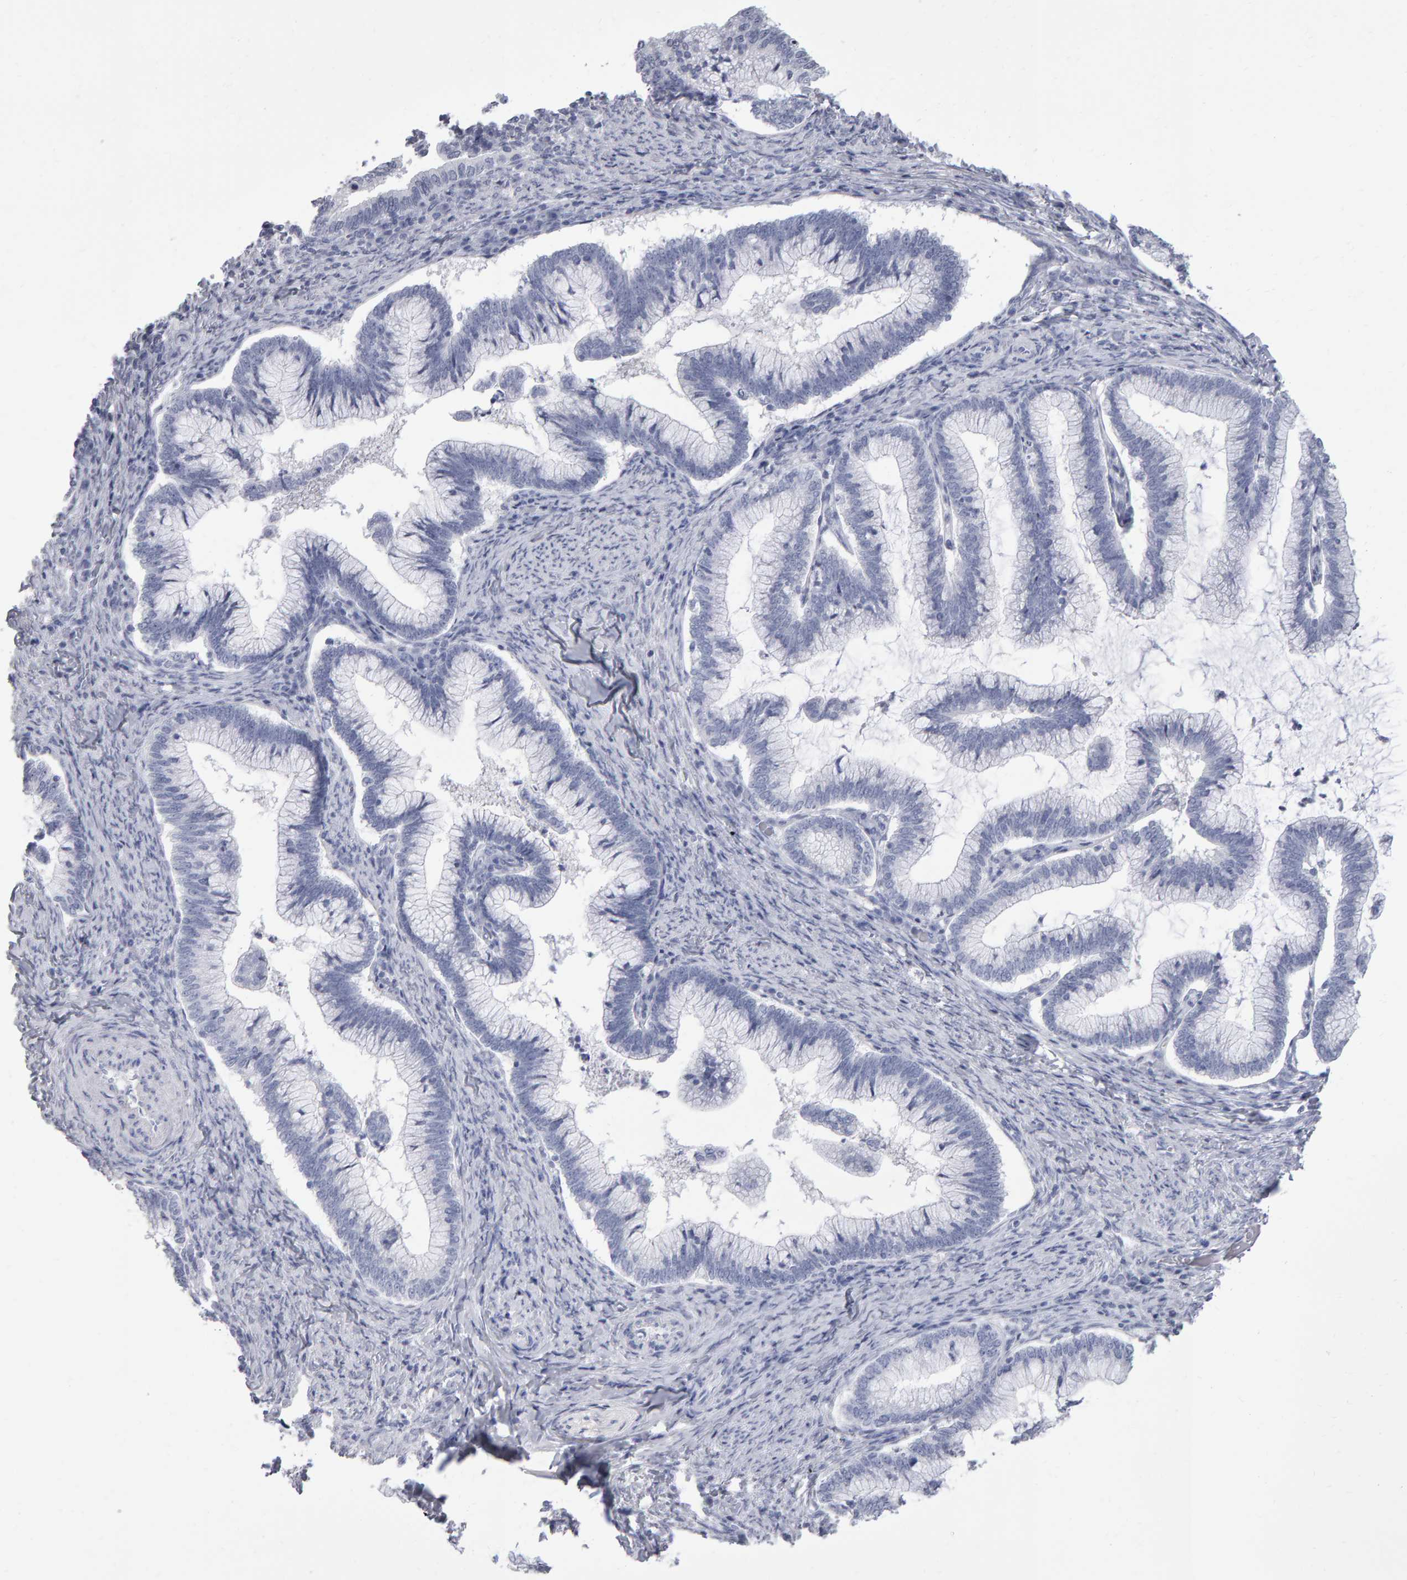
{"staining": {"intensity": "negative", "quantity": "none", "location": "none"}, "tissue": "cervical cancer", "cell_type": "Tumor cells", "image_type": "cancer", "snomed": [{"axis": "morphology", "description": "Adenocarcinoma, NOS"}, {"axis": "topography", "description": "Cervix"}], "caption": "DAB (3,3'-diaminobenzidine) immunohistochemical staining of human cervical adenocarcinoma exhibits no significant expression in tumor cells. (DAB IHC visualized using brightfield microscopy, high magnification).", "gene": "NCDN", "patient": {"sex": "female", "age": 36}}